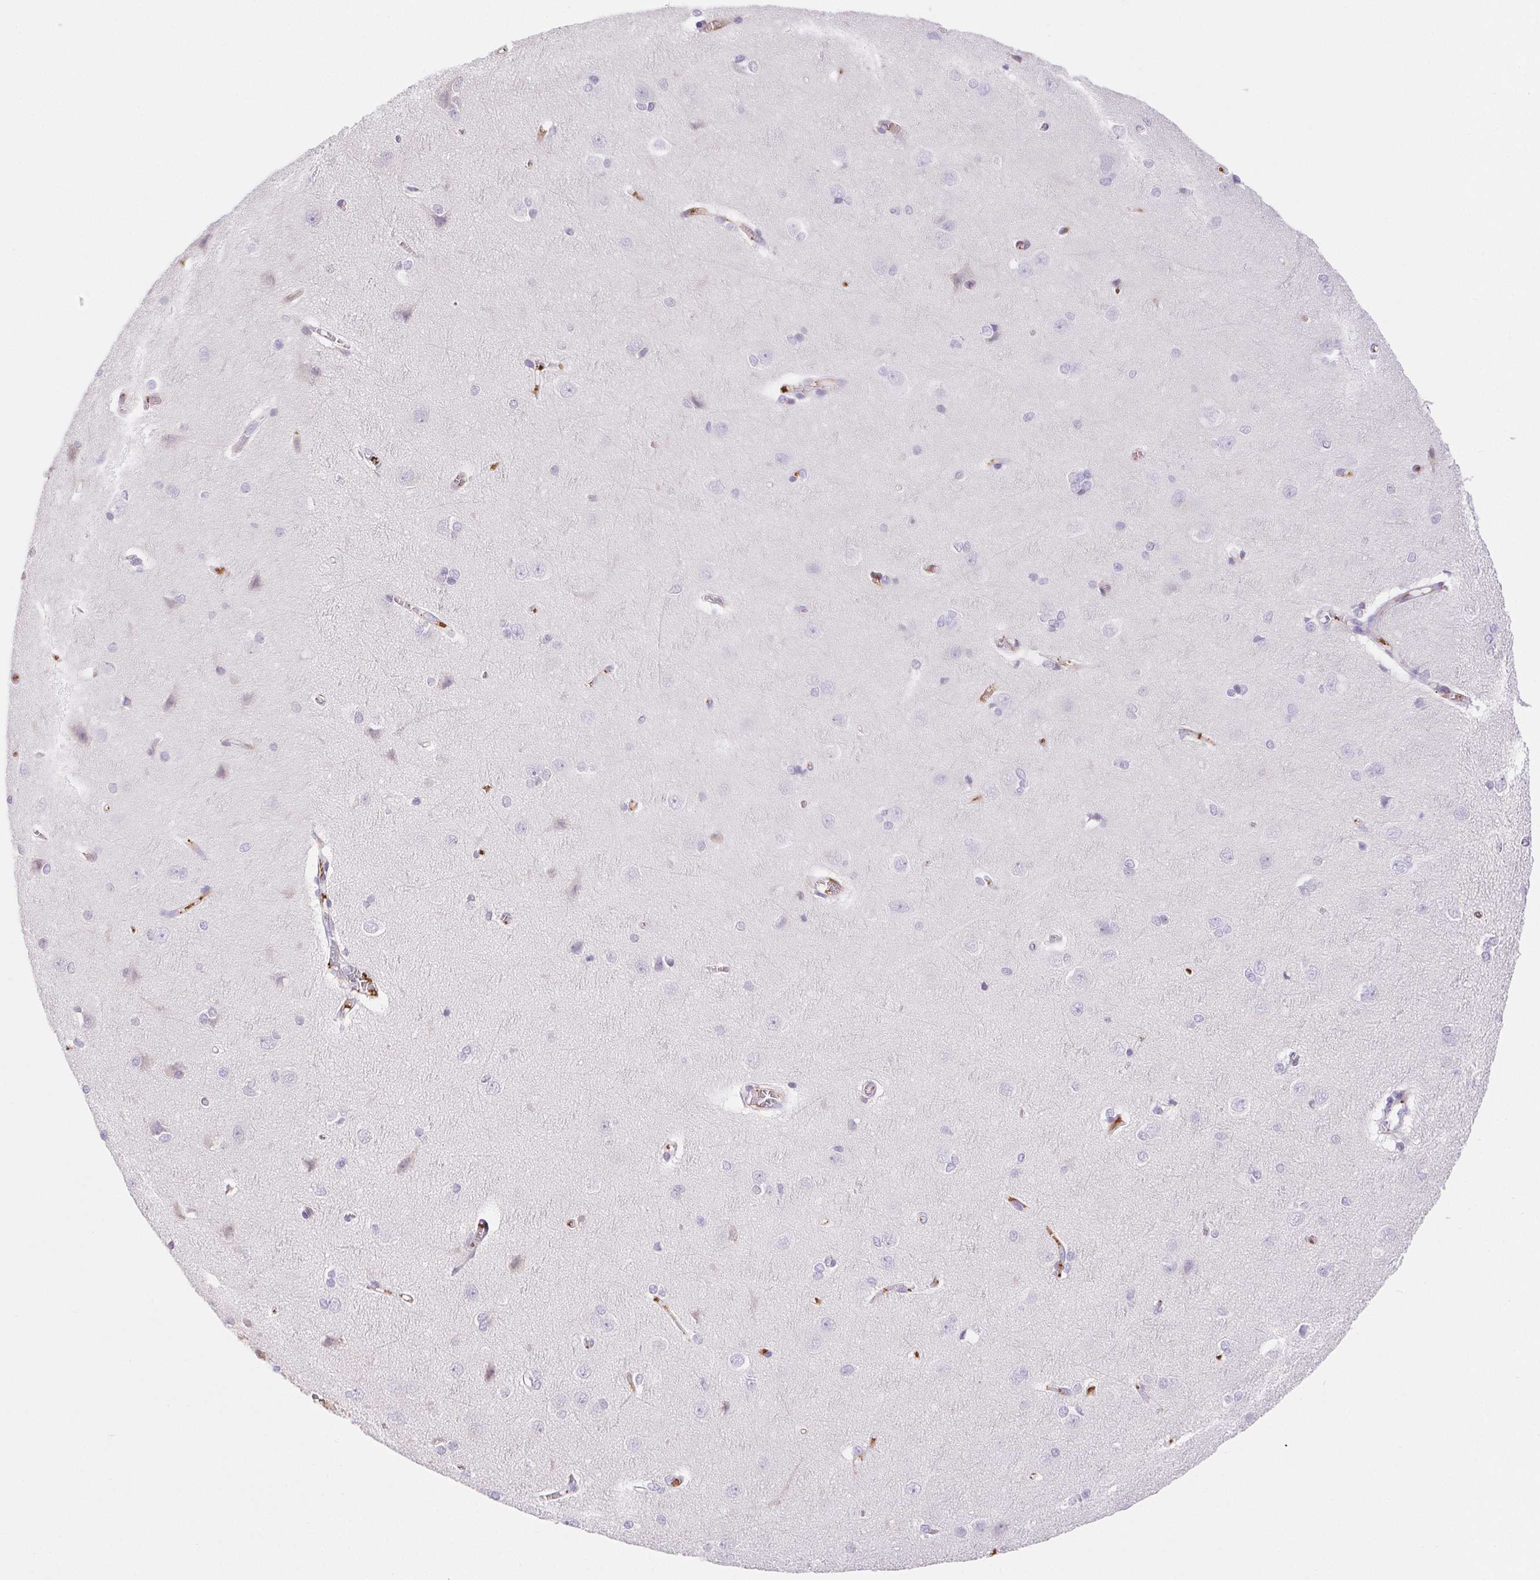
{"staining": {"intensity": "negative", "quantity": "none", "location": "none"}, "tissue": "cerebral cortex", "cell_type": "Endothelial cells", "image_type": "normal", "snomed": [{"axis": "morphology", "description": "Normal tissue, NOS"}, {"axis": "topography", "description": "Cerebral cortex"}], "caption": "DAB (3,3'-diaminobenzidine) immunohistochemical staining of unremarkable cerebral cortex shows no significant staining in endothelial cells. (Stains: DAB (3,3'-diaminobenzidine) immunohistochemistry (IHC) with hematoxylin counter stain, Microscopy: brightfield microscopy at high magnification).", "gene": "FGA", "patient": {"sex": "male", "age": 37}}